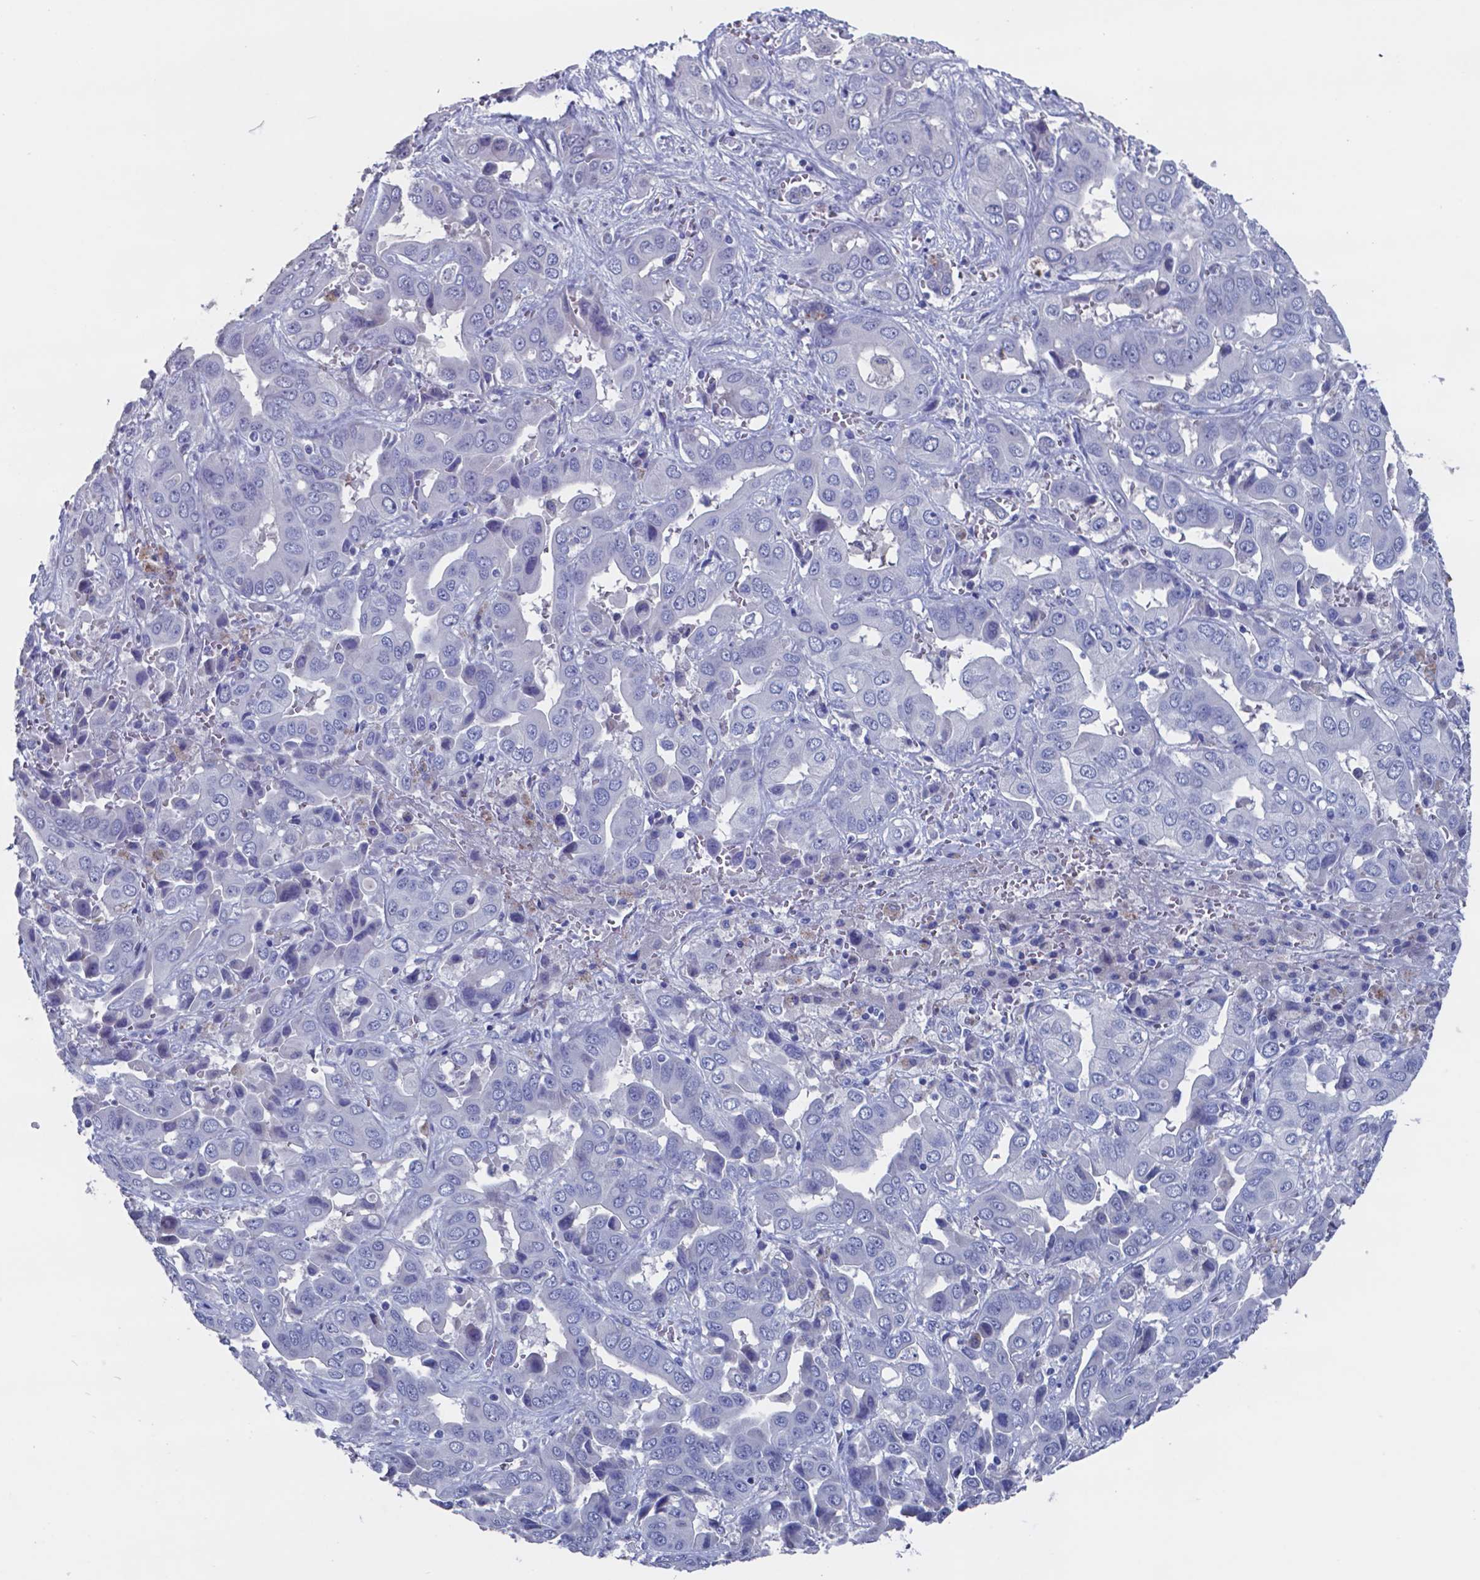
{"staining": {"intensity": "negative", "quantity": "none", "location": "none"}, "tissue": "liver cancer", "cell_type": "Tumor cells", "image_type": "cancer", "snomed": [{"axis": "morphology", "description": "Cholangiocarcinoma"}, {"axis": "topography", "description": "Liver"}], "caption": "Immunohistochemistry histopathology image of human liver cholangiocarcinoma stained for a protein (brown), which shows no staining in tumor cells.", "gene": "TTR", "patient": {"sex": "female", "age": 52}}